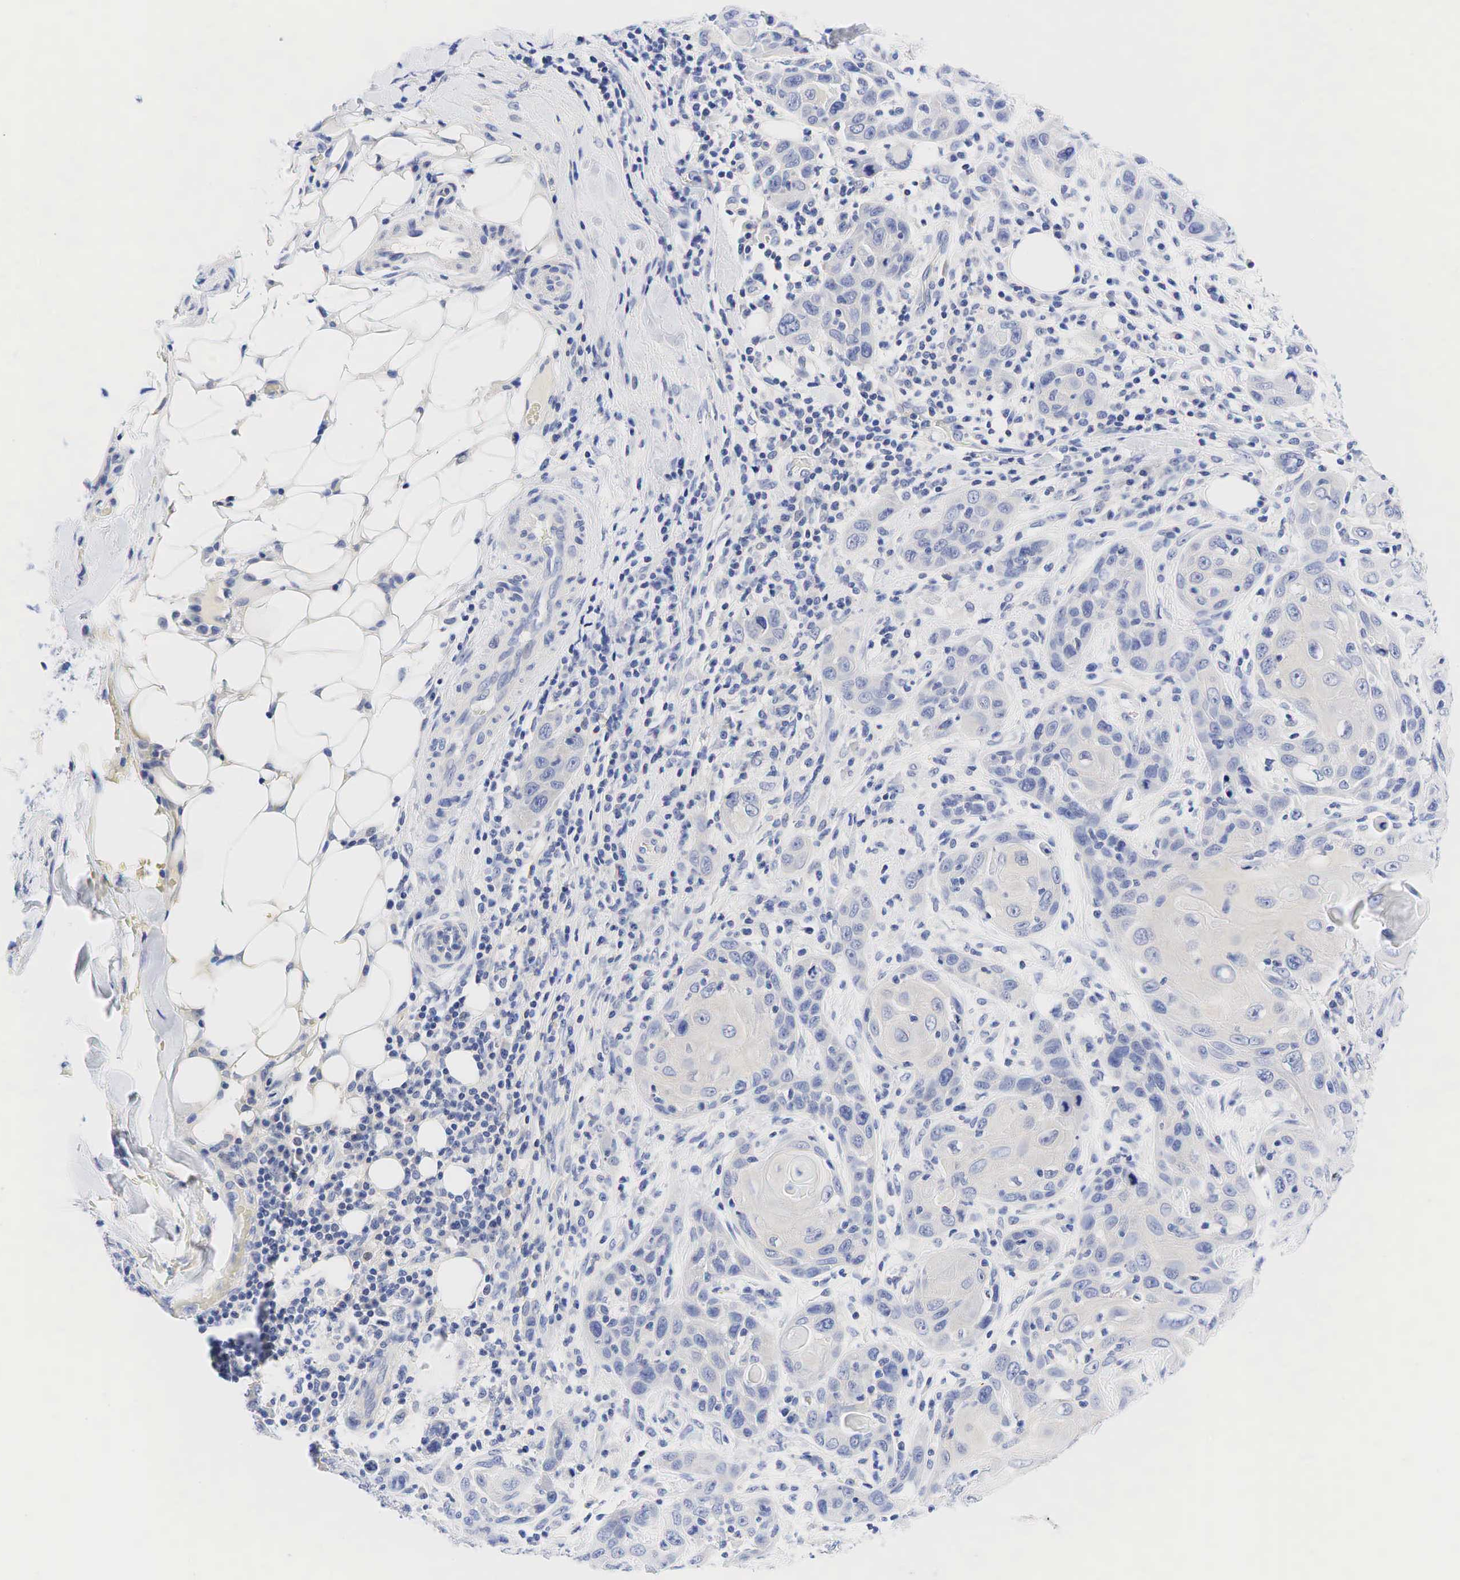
{"staining": {"intensity": "negative", "quantity": "none", "location": "none"}, "tissue": "skin cancer", "cell_type": "Tumor cells", "image_type": "cancer", "snomed": [{"axis": "morphology", "description": "Squamous cell carcinoma, NOS"}, {"axis": "topography", "description": "Skin"}], "caption": "A photomicrograph of skin cancer (squamous cell carcinoma) stained for a protein demonstrates no brown staining in tumor cells. (DAB immunohistochemistry, high magnification).", "gene": "AR", "patient": {"sex": "male", "age": 84}}